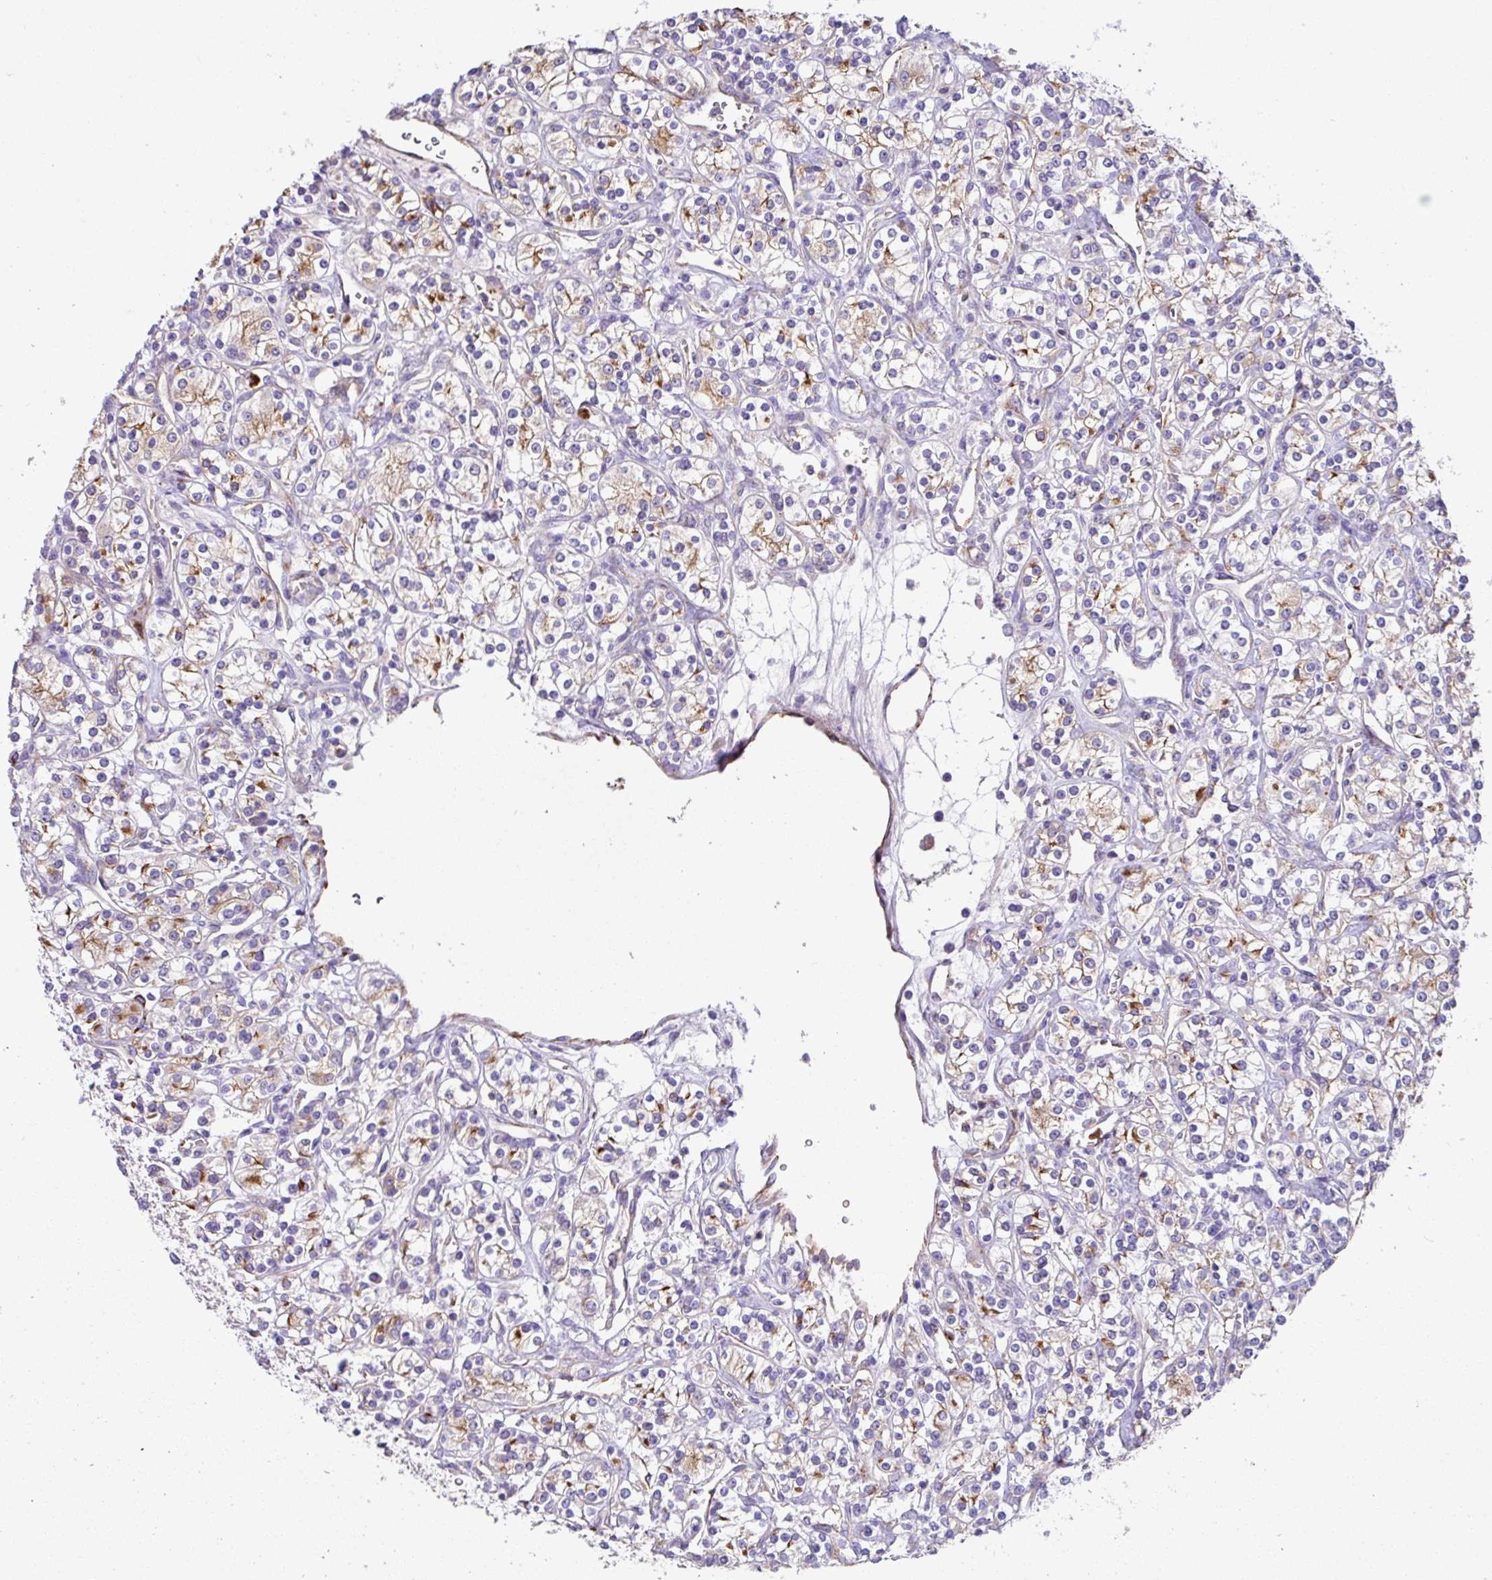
{"staining": {"intensity": "moderate", "quantity": ">75%", "location": "cytoplasmic/membranous"}, "tissue": "renal cancer", "cell_type": "Tumor cells", "image_type": "cancer", "snomed": [{"axis": "morphology", "description": "Adenocarcinoma, NOS"}, {"axis": "topography", "description": "Kidney"}], "caption": "The histopathology image reveals staining of renal cancer (adenocarcinoma), revealing moderate cytoplasmic/membranous protein positivity (brown color) within tumor cells.", "gene": "CRISP3", "patient": {"sex": "male", "age": 77}}